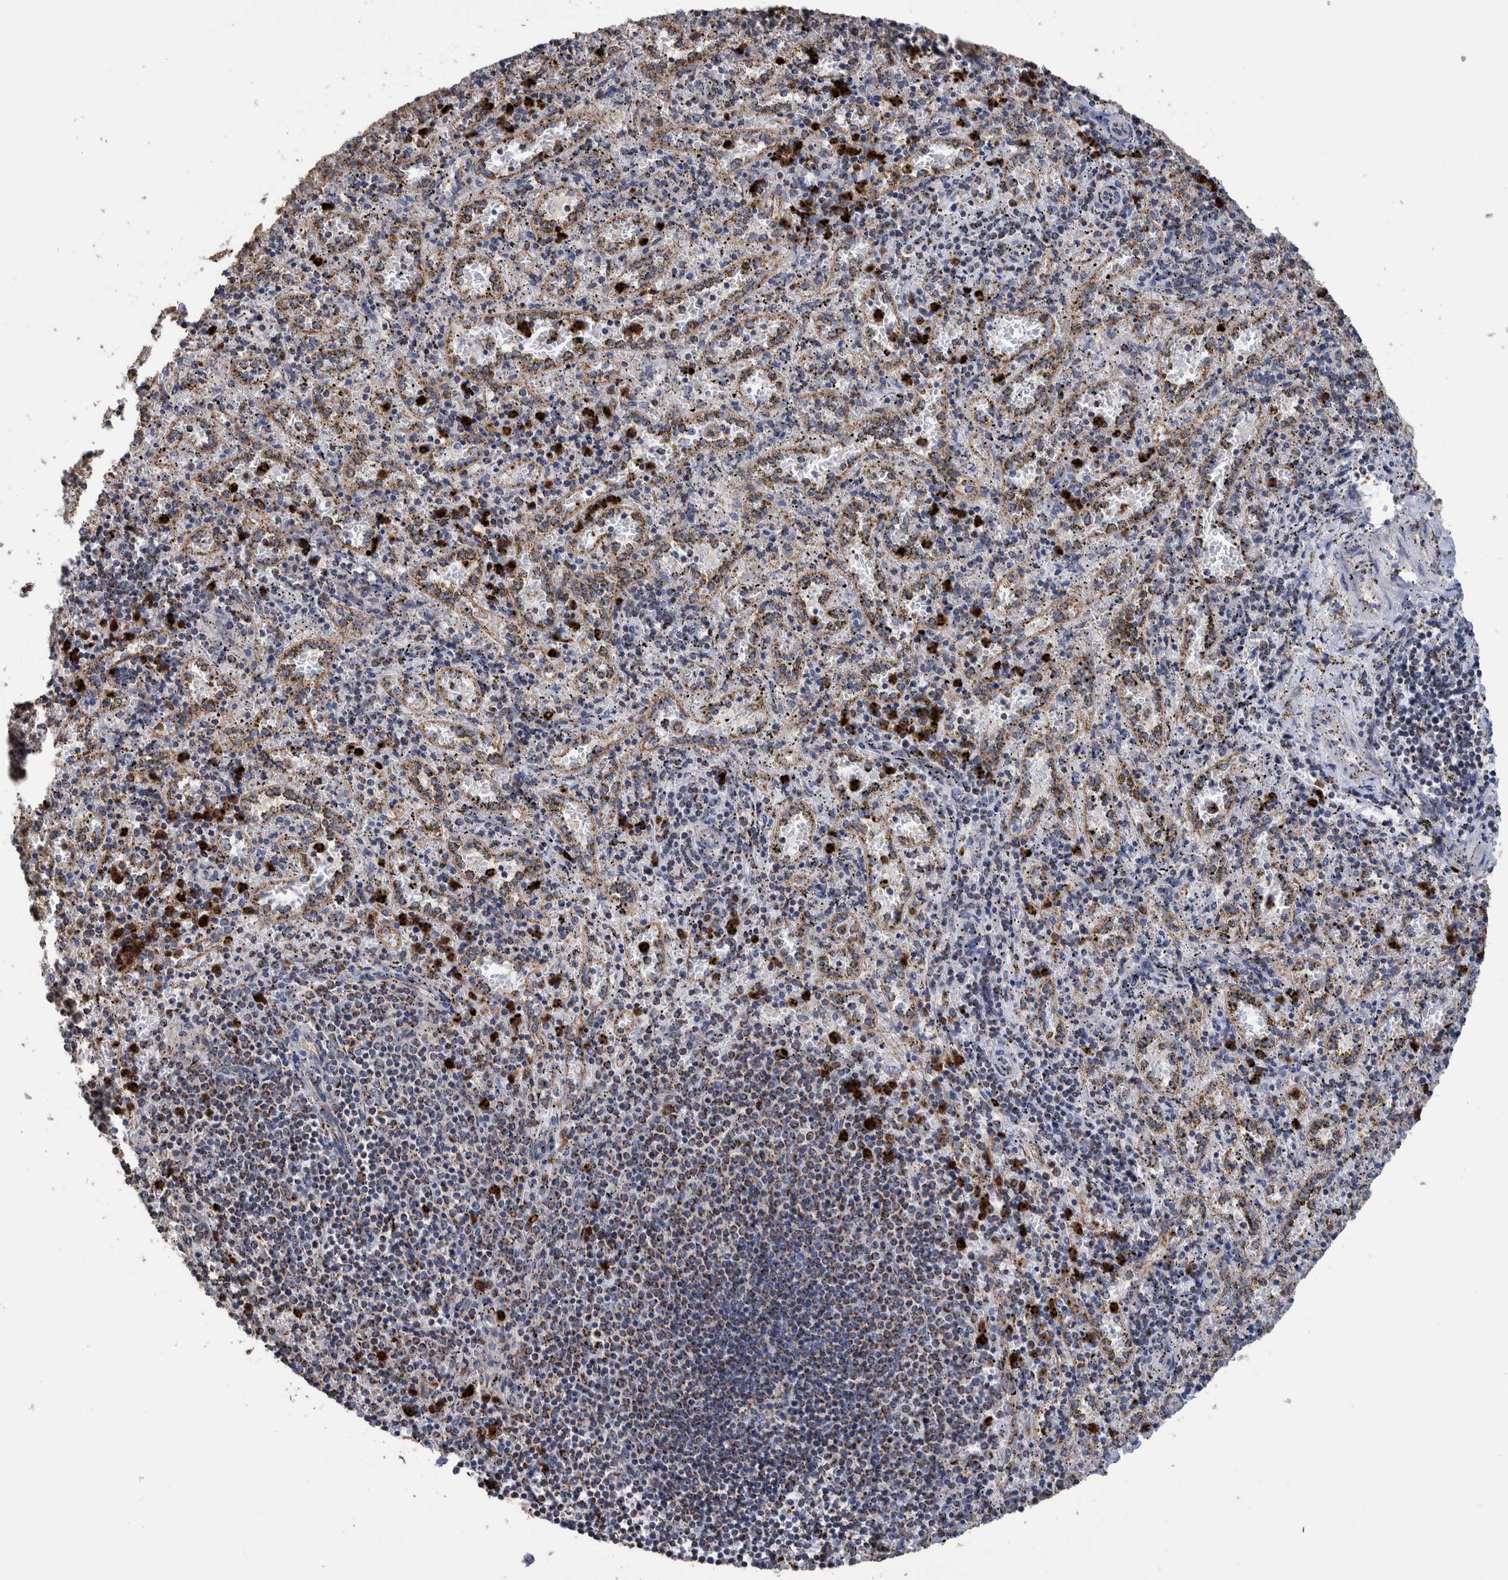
{"staining": {"intensity": "strong", "quantity": "25%-75%", "location": "cytoplasmic/membranous,nuclear"}, "tissue": "spleen", "cell_type": "Cells in red pulp", "image_type": "normal", "snomed": [{"axis": "morphology", "description": "Normal tissue, NOS"}, {"axis": "topography", "description": "Spleen"}], "caption": "The photomicrograph reveals immunohistochemical staining of unremarkable spleen. There is strong cytoplasmic/membranous,nuclear expression is identified in approximately 25%-75% of cells in red pulp.", "gene": "DECR1", "patient": {"sex": "male", "age": 11}}